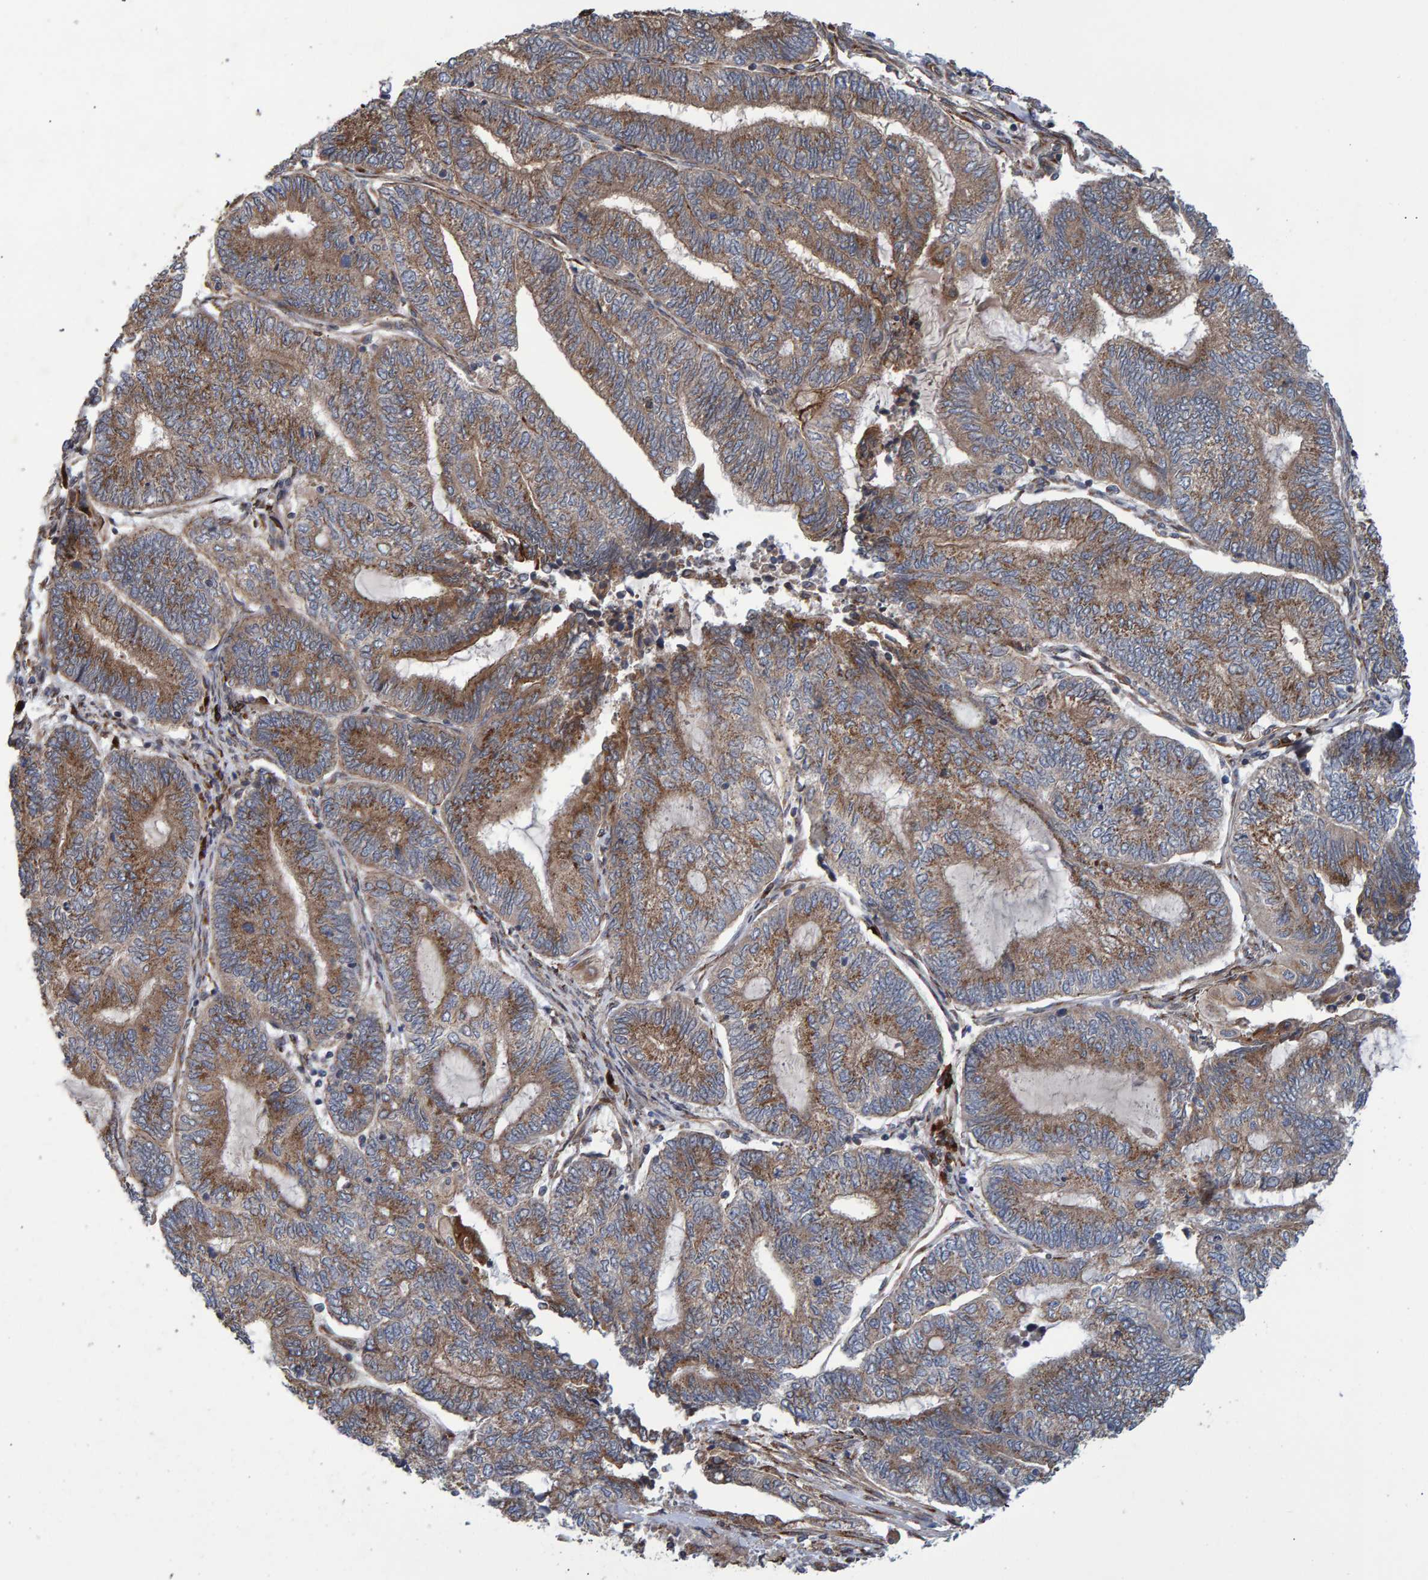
{"staining": {"intensity": "moderate", "quantity": ">75%", "location": "cytoplasmic/membranous"}, "tissue": "endometrial cancer", "cell_type": "Tumor cells", "image_type": "cancer", "snomed": [{"axis": "morphology", "description": "Adenocarcinoma, NOS"}, {"axis": "topography", "description": "Uterus"}, {"axis": "topography", "description": "Endometrium"}], "caption": "High-magnification brightfield microscopy of endometrial cancer (adenocarcinoma) stained with DAB (brown) and counterstained with hematoxylin (blue). tumor cells exhibit moderate cytoplasmic/membranous expression is identified in approximately>75% of cells.", "gene": "FAM117A", "patient": {"sex": "female", "age": 70}}